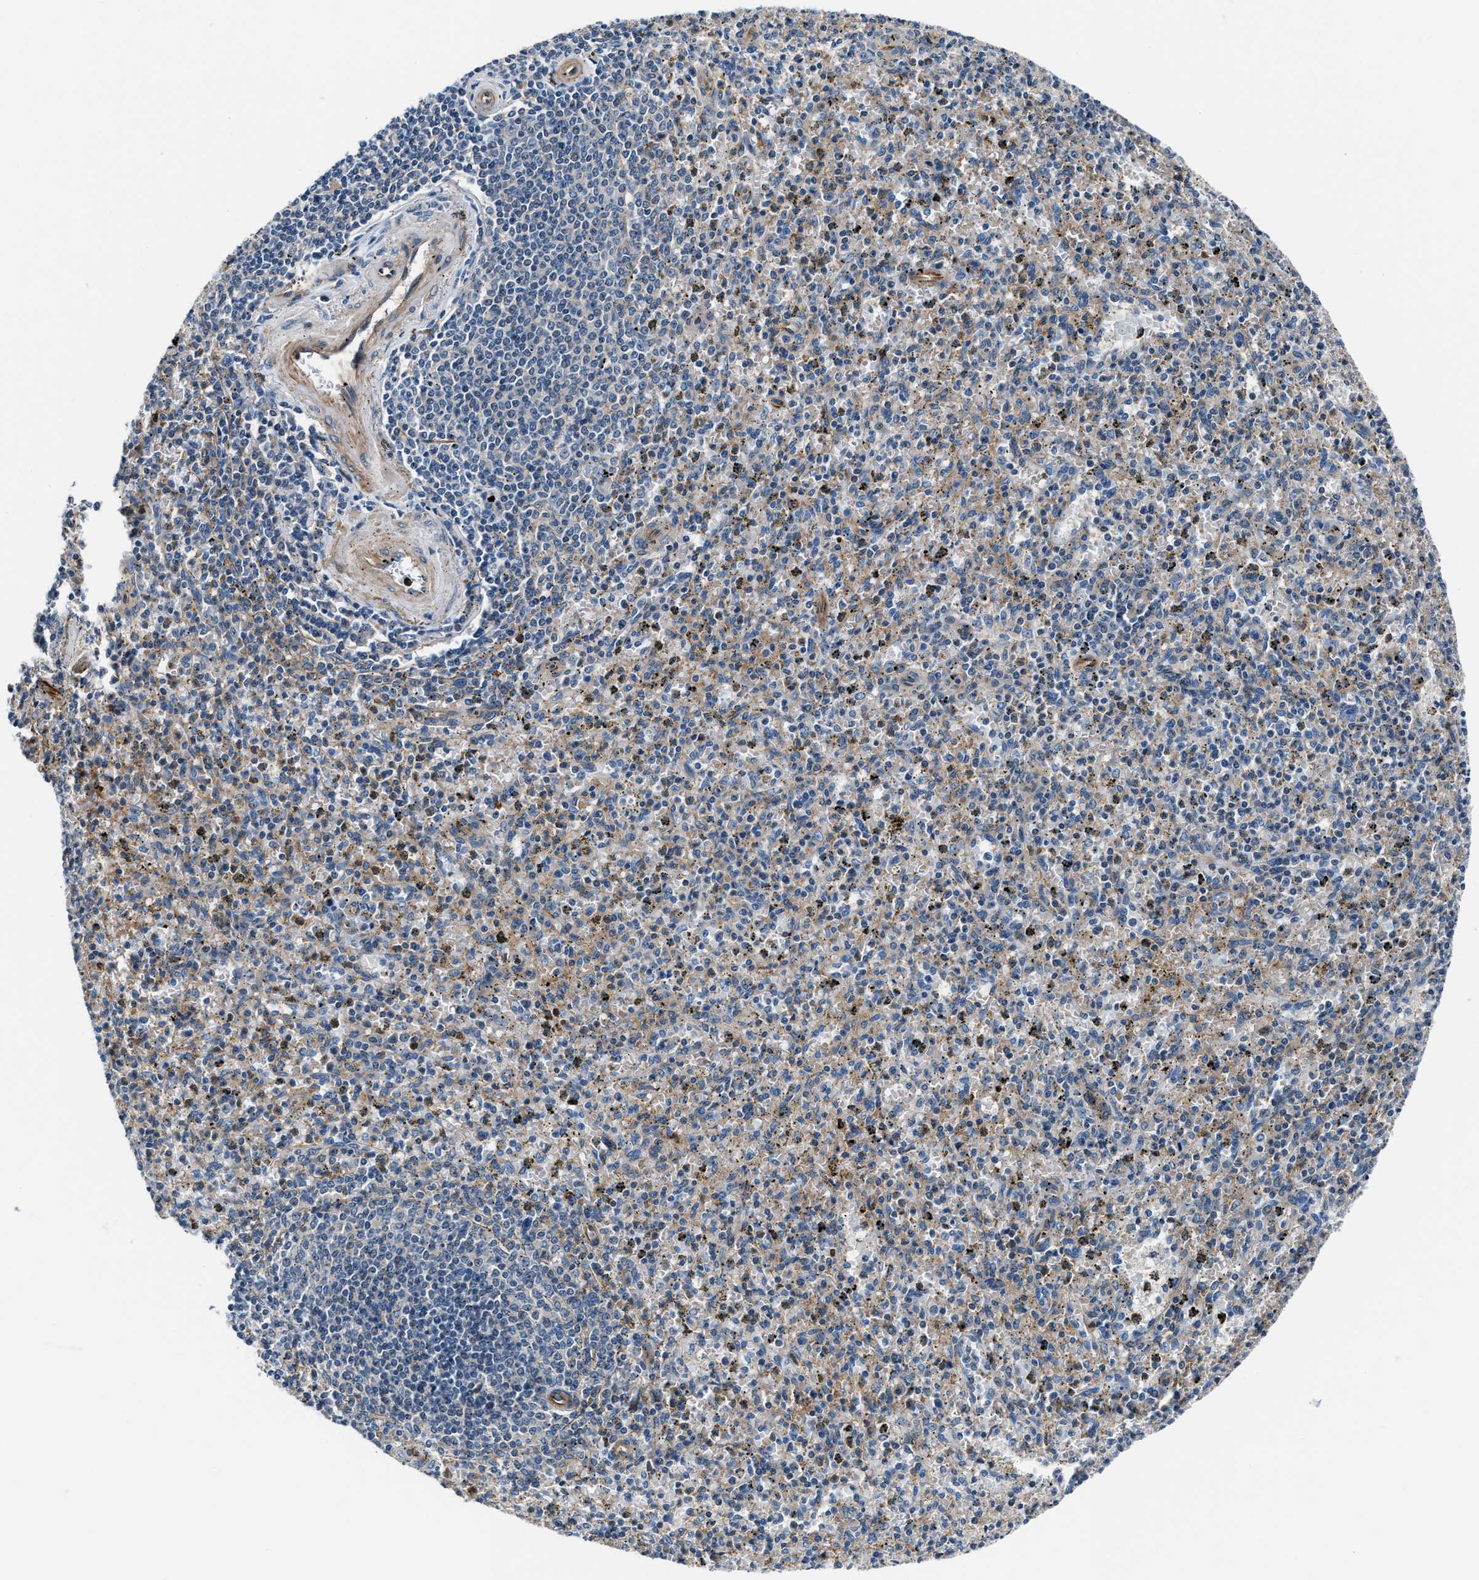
{"staining": {"intensity": "negative", "quantity": "none", "location": "none"}, "tissue": "spleen", "cell_type": "Cells in red pulp", "image_type": "normal", "snomed": [{"axis": "morphology", "description": "Normal tissue, NOS"}, {"axis": "topography", "description": "Spleen"}], "caption": "Protein analysis of benign spleen demonstrates no significant positivity in cells in red pulp.", "gene": "MPDZ", "patient": {"sex": "male", "age": 72}}